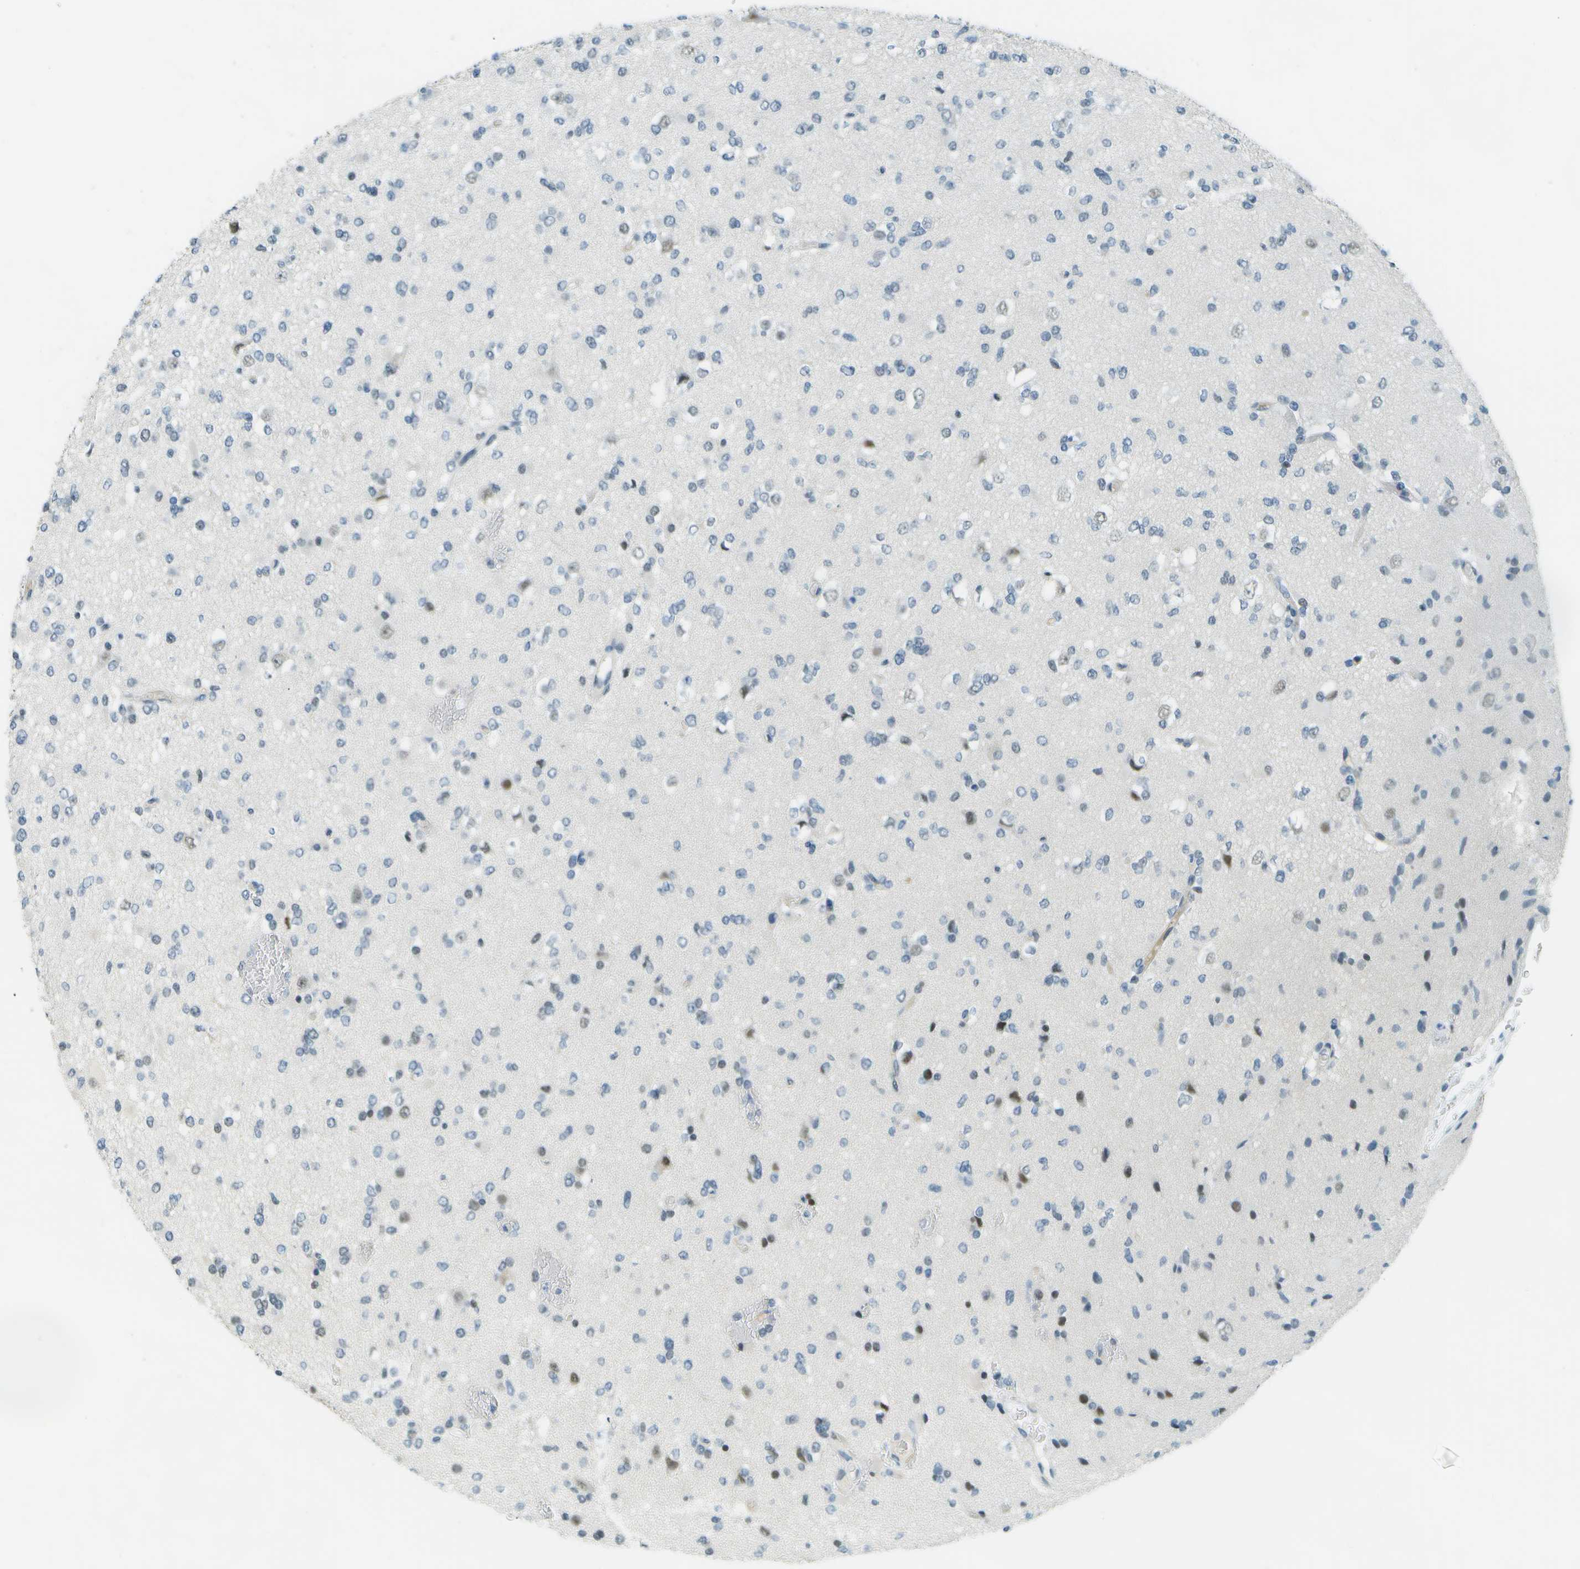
{"staining": {"intensity": "moderate", "quantity": "<25%", "location": "nuclear"}, "tissue": "glioma", "cell_type": "Tumor cells", "image_type": "cancer", "snomed": [{"axis": "morphology", "description": "Glioma, malignant, Low grade"}, {"axis": "topography", "description": "Brain"}], "caption": "A brown stain shows moderate nuclear expression of a protein in glioma tumor cells.", "gene": "NEK11", "patient": {"sex": "female", "age": 22}}